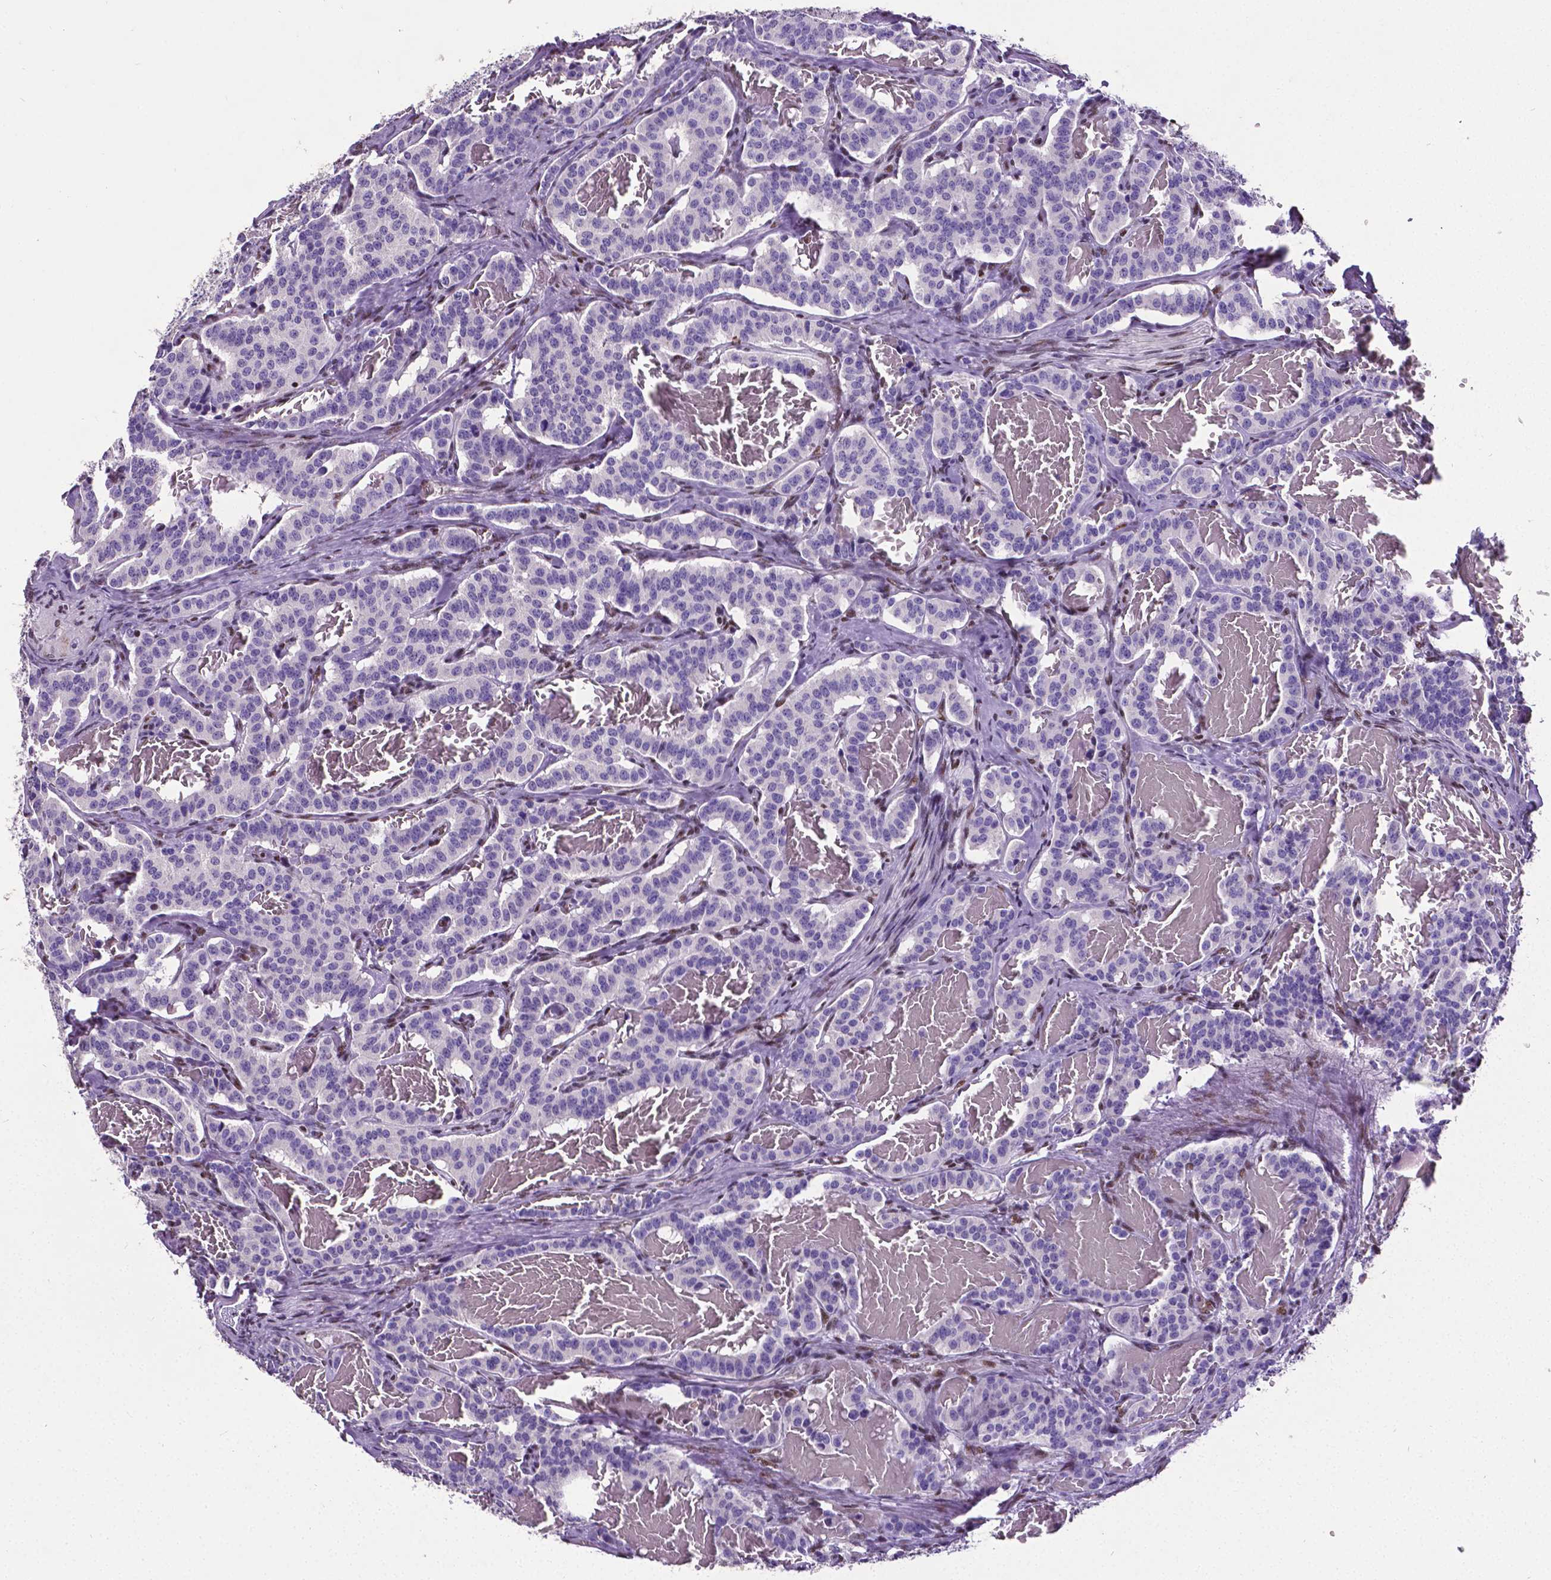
{"staining": {"intensity": "negative", "quantity": "none", "location": "none"}, "tissue": "carcinoid", "cell_type": "Tumor cells", "image_type": "cancer", "snomed": [{"axis": "morphology", "description": "Carcinoid, malignant, NOS"}, {"axis": "topography", "description": "Lung"}], "caption": "Carcinoid (malignant) stained for a protein using IHC shows no staining tumor cells.", "gene": "REST", "patient": {"sex": "female", "age": 46}}